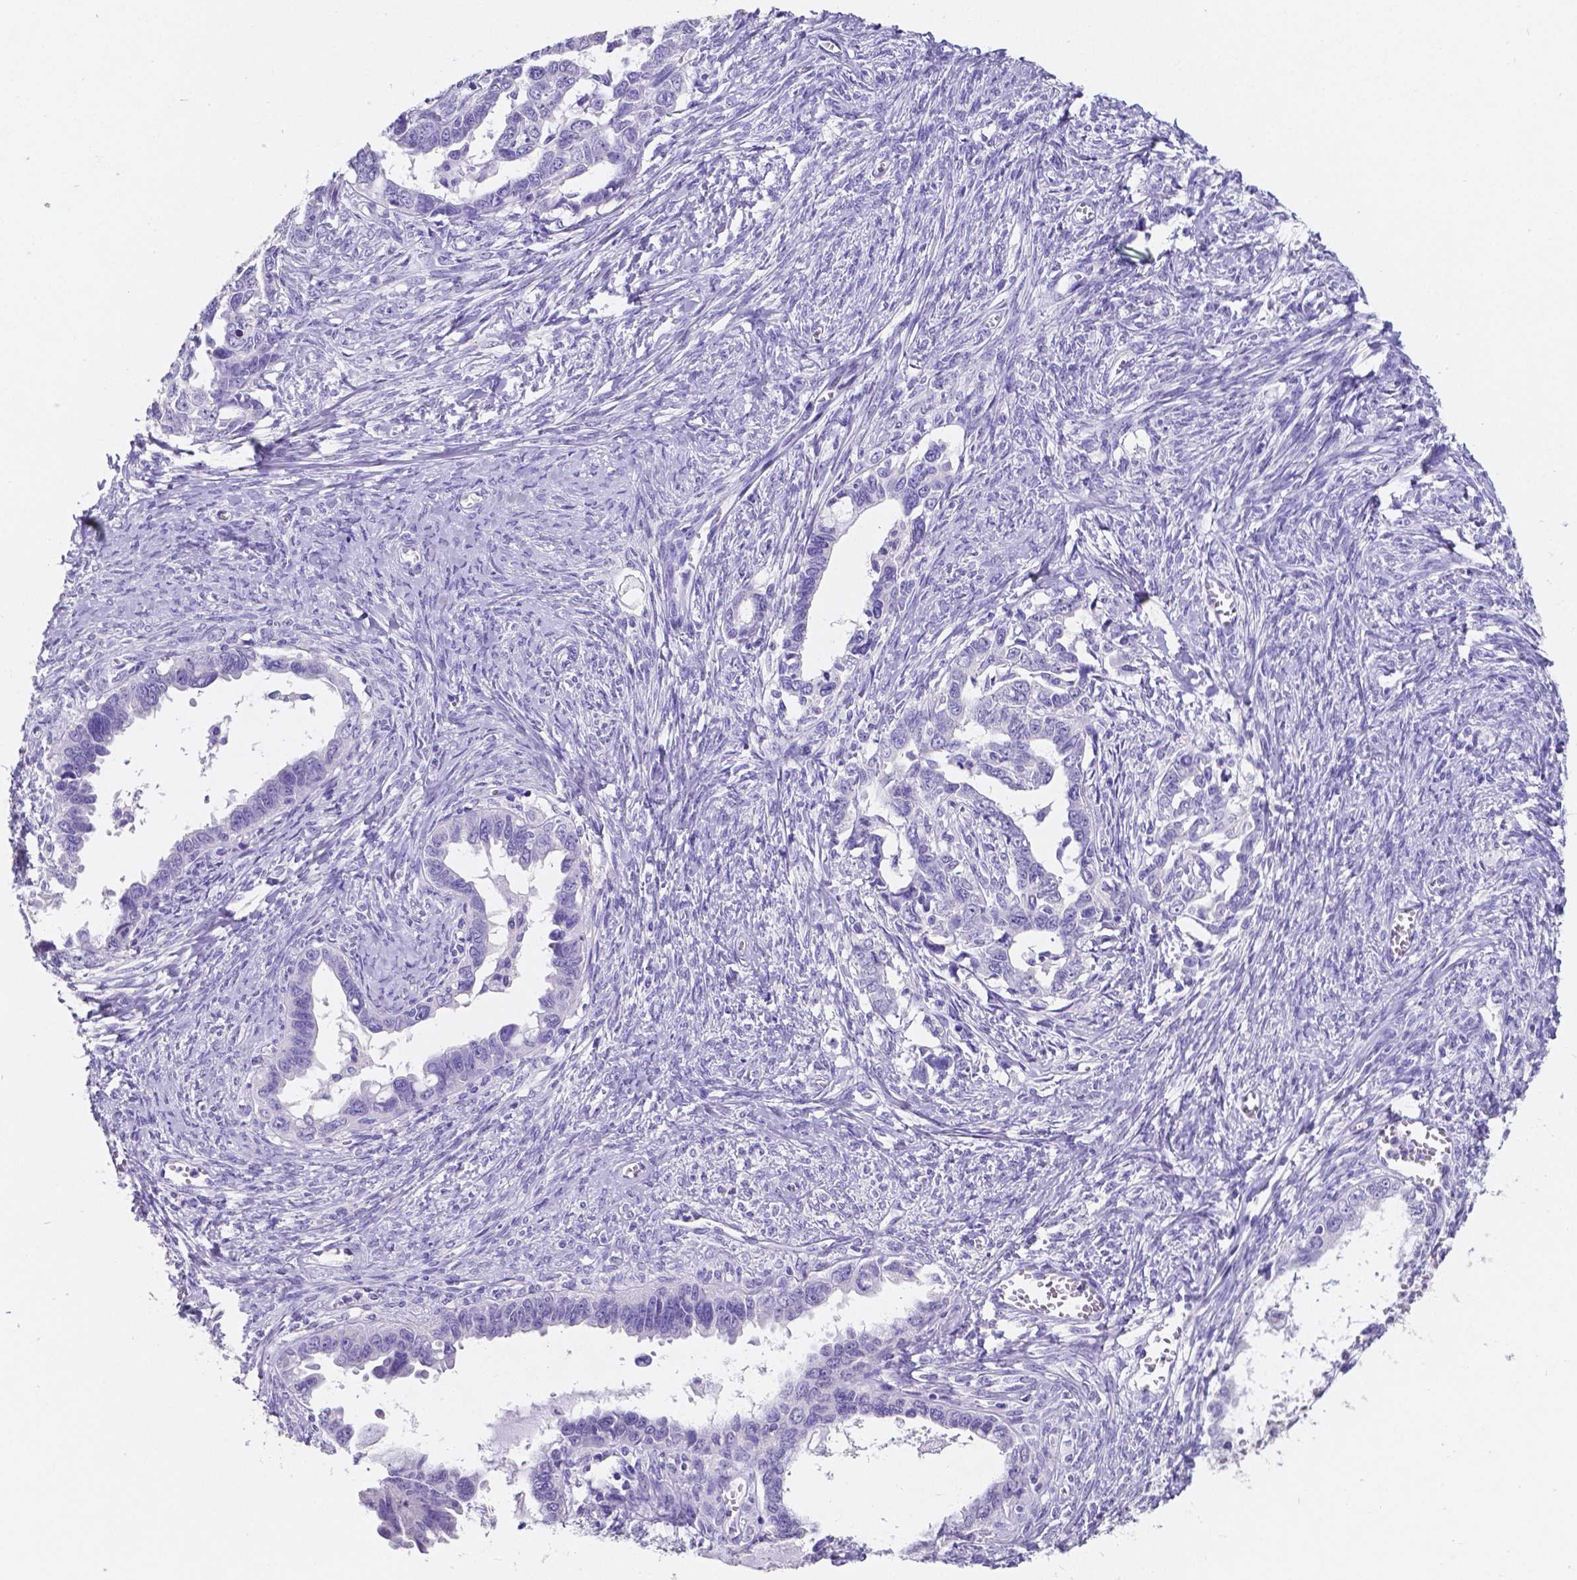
{"staining": {"intensity": "negative", "quantity": "none", "location": "none"}, "tissue": "ovarian cancer", "cell_type": "Tumor cells", "image_type": "cancer", "snomed": [{"axis": "morphology", "description": "Cystadenocarcinoma, serous, NOS"}, {"axis": "topography", "description": "Ovary"}], "caption": "Immunohistochemical staining of ovarian serous cystadenocarcinoma displays no significant positivity in tumor cells.", "gene": "SATB2", "patient": {"sex": "female", "age": 69}}